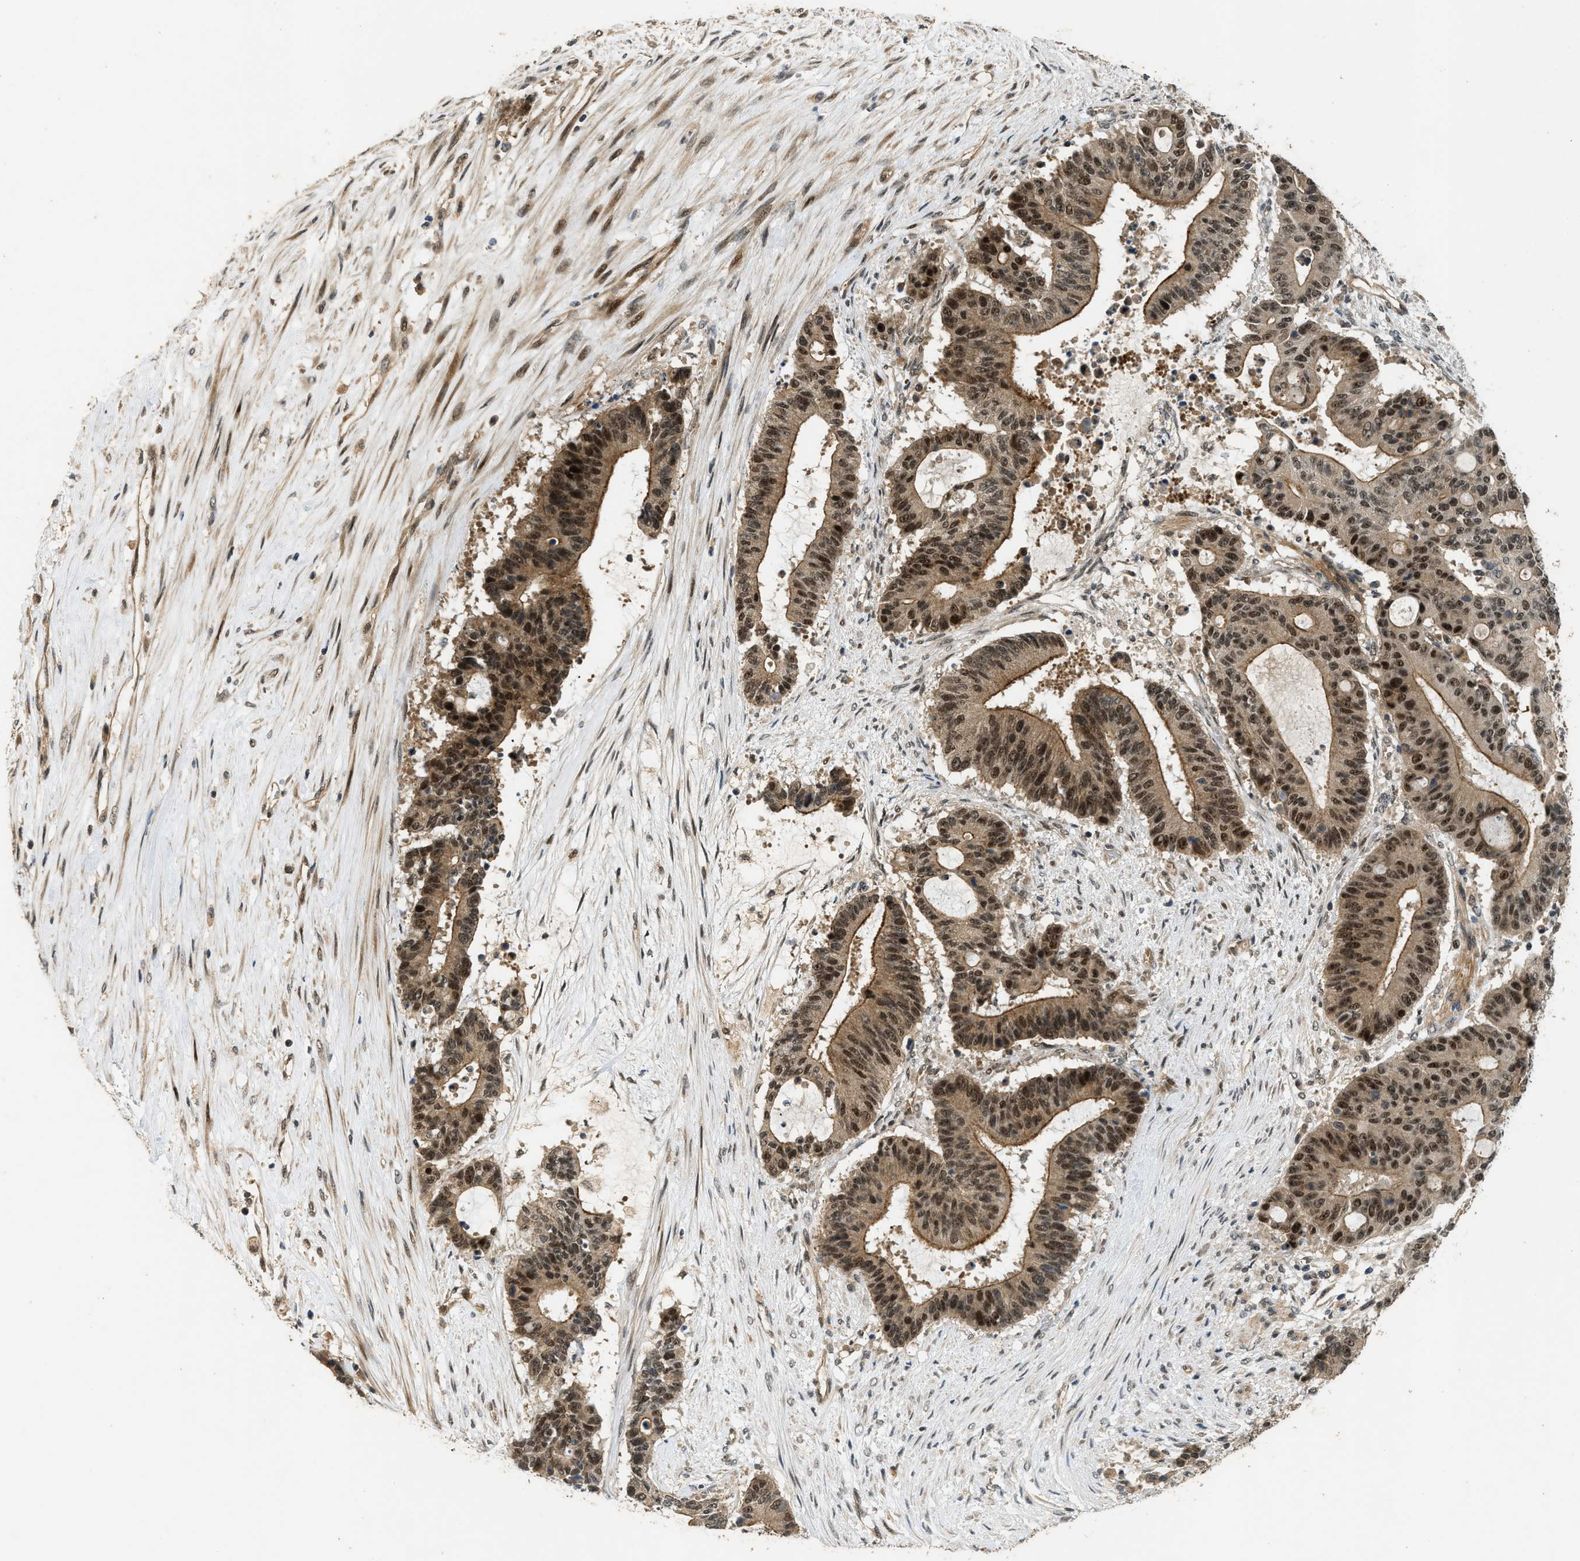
{"staining": {"intensity": "strong", "quantity": ">75%", "location": "nuclear"}, "tissue": "liver cancer", "cell_type": "Tumor cells", "image_type": "cancer", "snomed": [{"axis": "morphology", "description": "Cholangiocarcinoma"}, {"axis": "topography", "description": "Liver"}], "caption": "Immunohistochemistry (IHC) of liver cholangiocarcinoma shows high levels of strong nuclear expression in about >75% of tumor cells. The protein is stained brown, and the nuclei are stained in blue (DAB (3,3'-diaminobenzidine) IHC with brightfield microscopy, high magnification).", "gene": "GET1", "patient": {"sex": "female", "age": 73}}